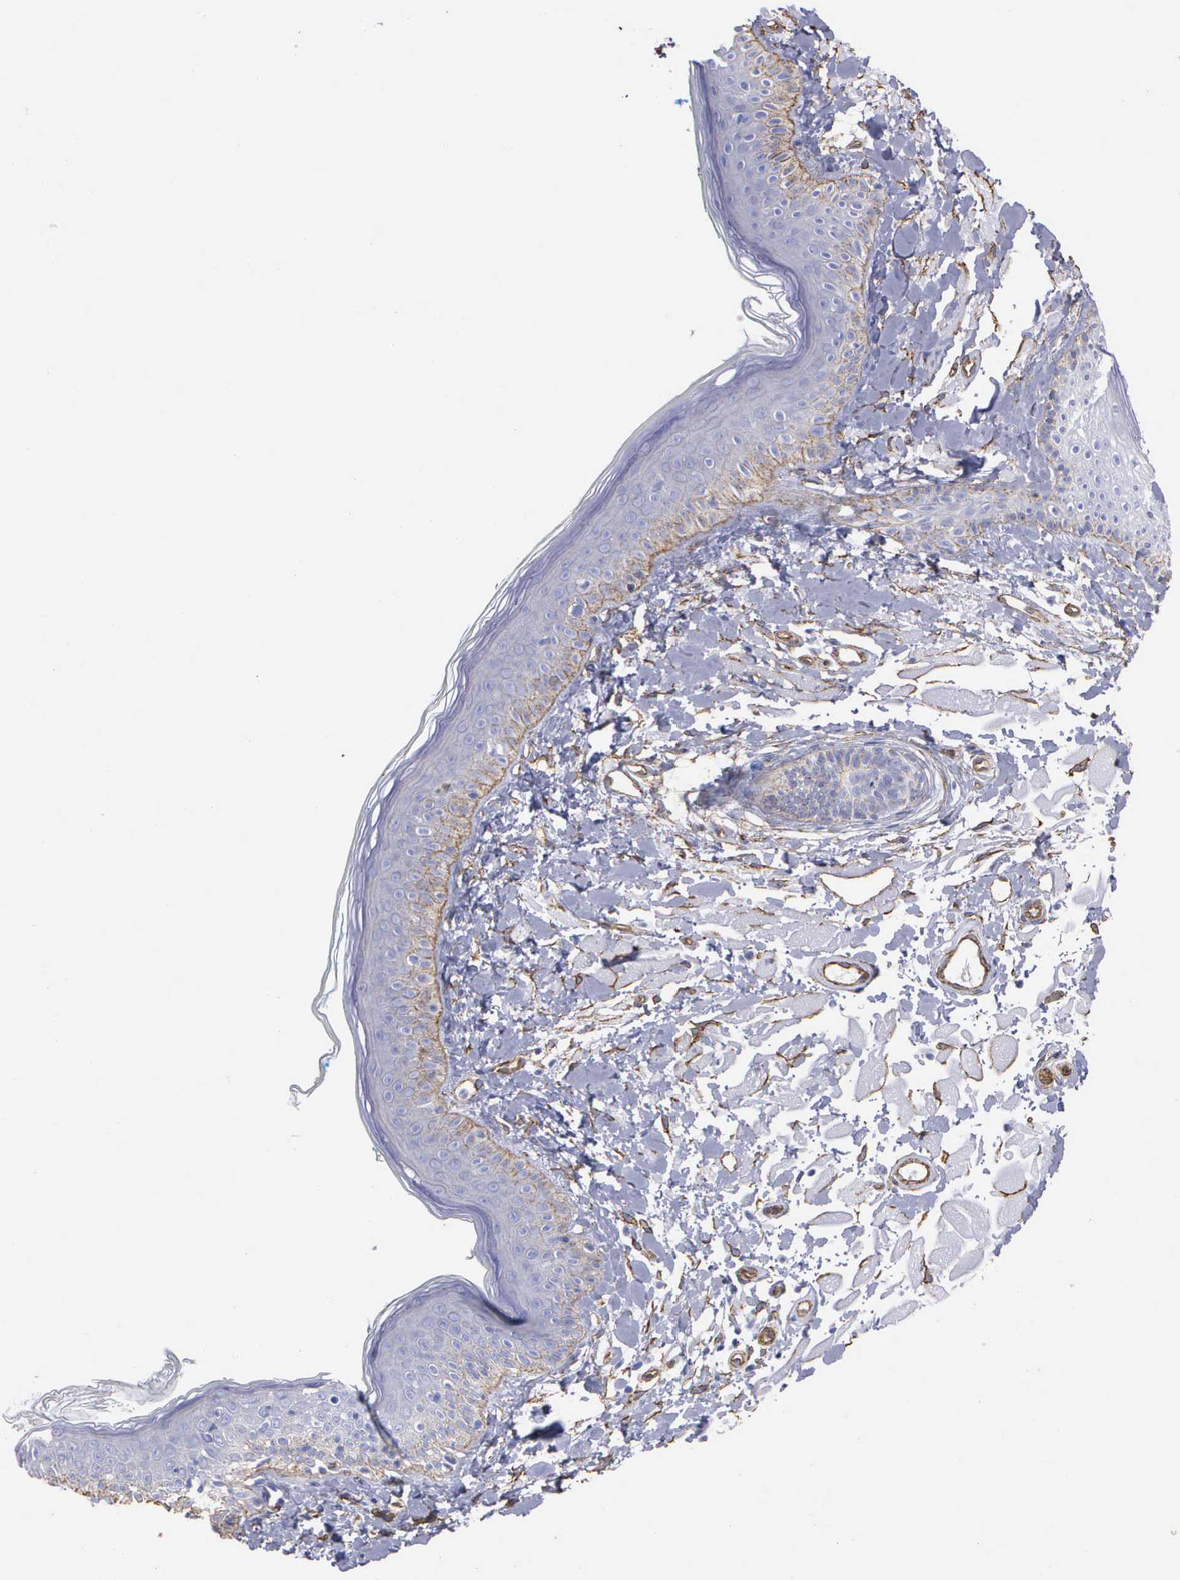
{"staining": {"intensity": "moderate", "quantity": ">75%", "location": "cytoplasmic/membranous"}, "tissue": "skin", "cell_type": "Fibroblasts", "image_type": "normal", "snomed": [{"axis": "morphology", "description": "Normal tissue, NOS"}, {"axis": "topography", "description": "Skin"}], "caption": "Skin stained for a protein (brown) displays moderate cytoplasmic/membranous positive positivity in about >75% of fibroblasts.", "gene": "MAGEB10", "patient": {"sex": "male", "age": 86}}